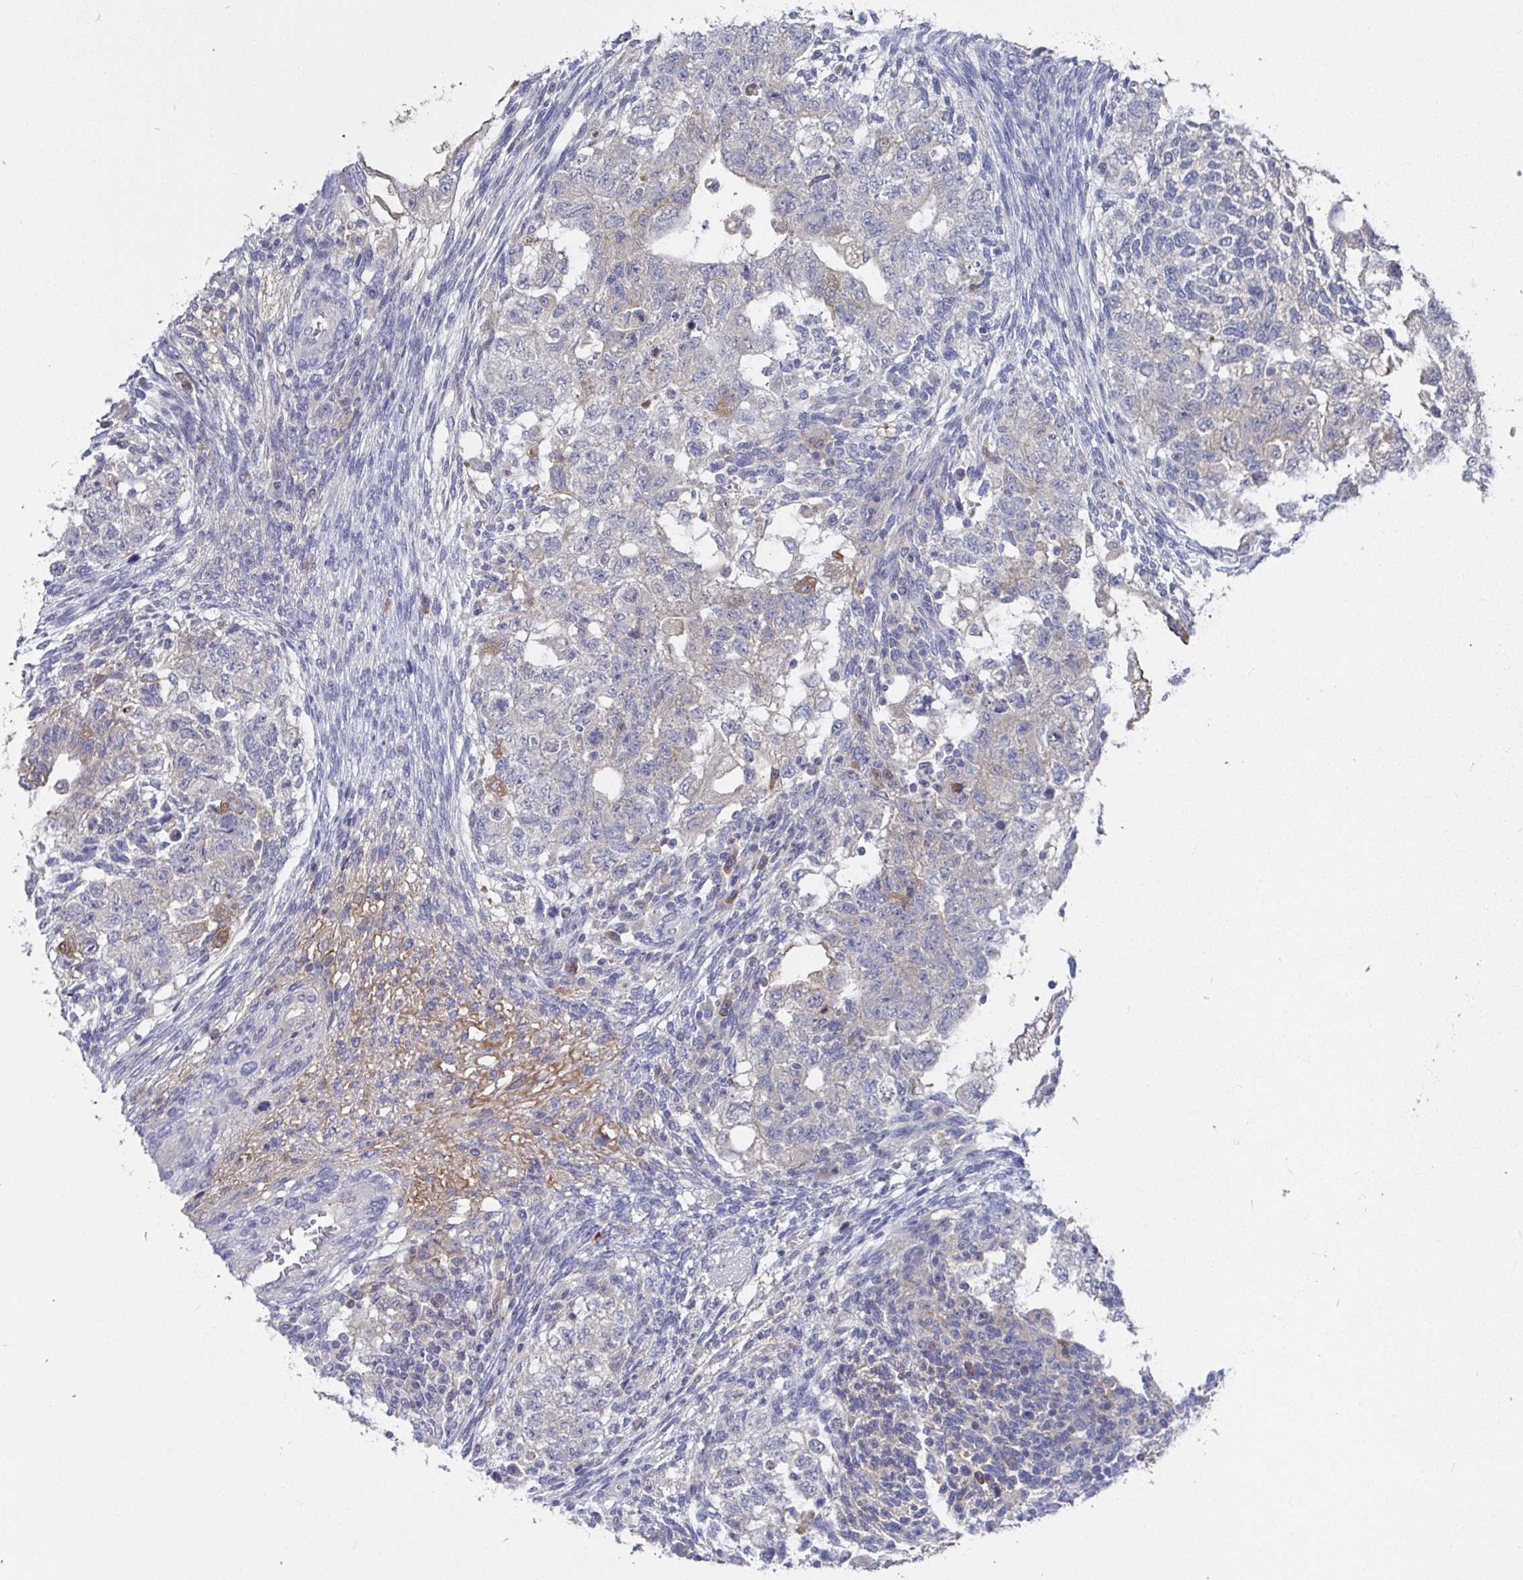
{"staining": {"intensity": "negative", "quantity": "none", "location": "none"}, "tissue": "testis cancer", "cell_type": "Tumor cells", "image_type": "cancer", "snomed": [{"axis": "morphology", "description": "Normal tissue, NOS"}, {"axis": "morphology", "description": "Carcinoma, Embryonal, NOS"}, {"axis": "topography", "description": "Testis"}], "caption": "Tumor cells show no significant protein positivity in testis cancer (embryonal carcinoma).", "gene": "GPR148", "patient": {"sex": "male", "age": 36}}